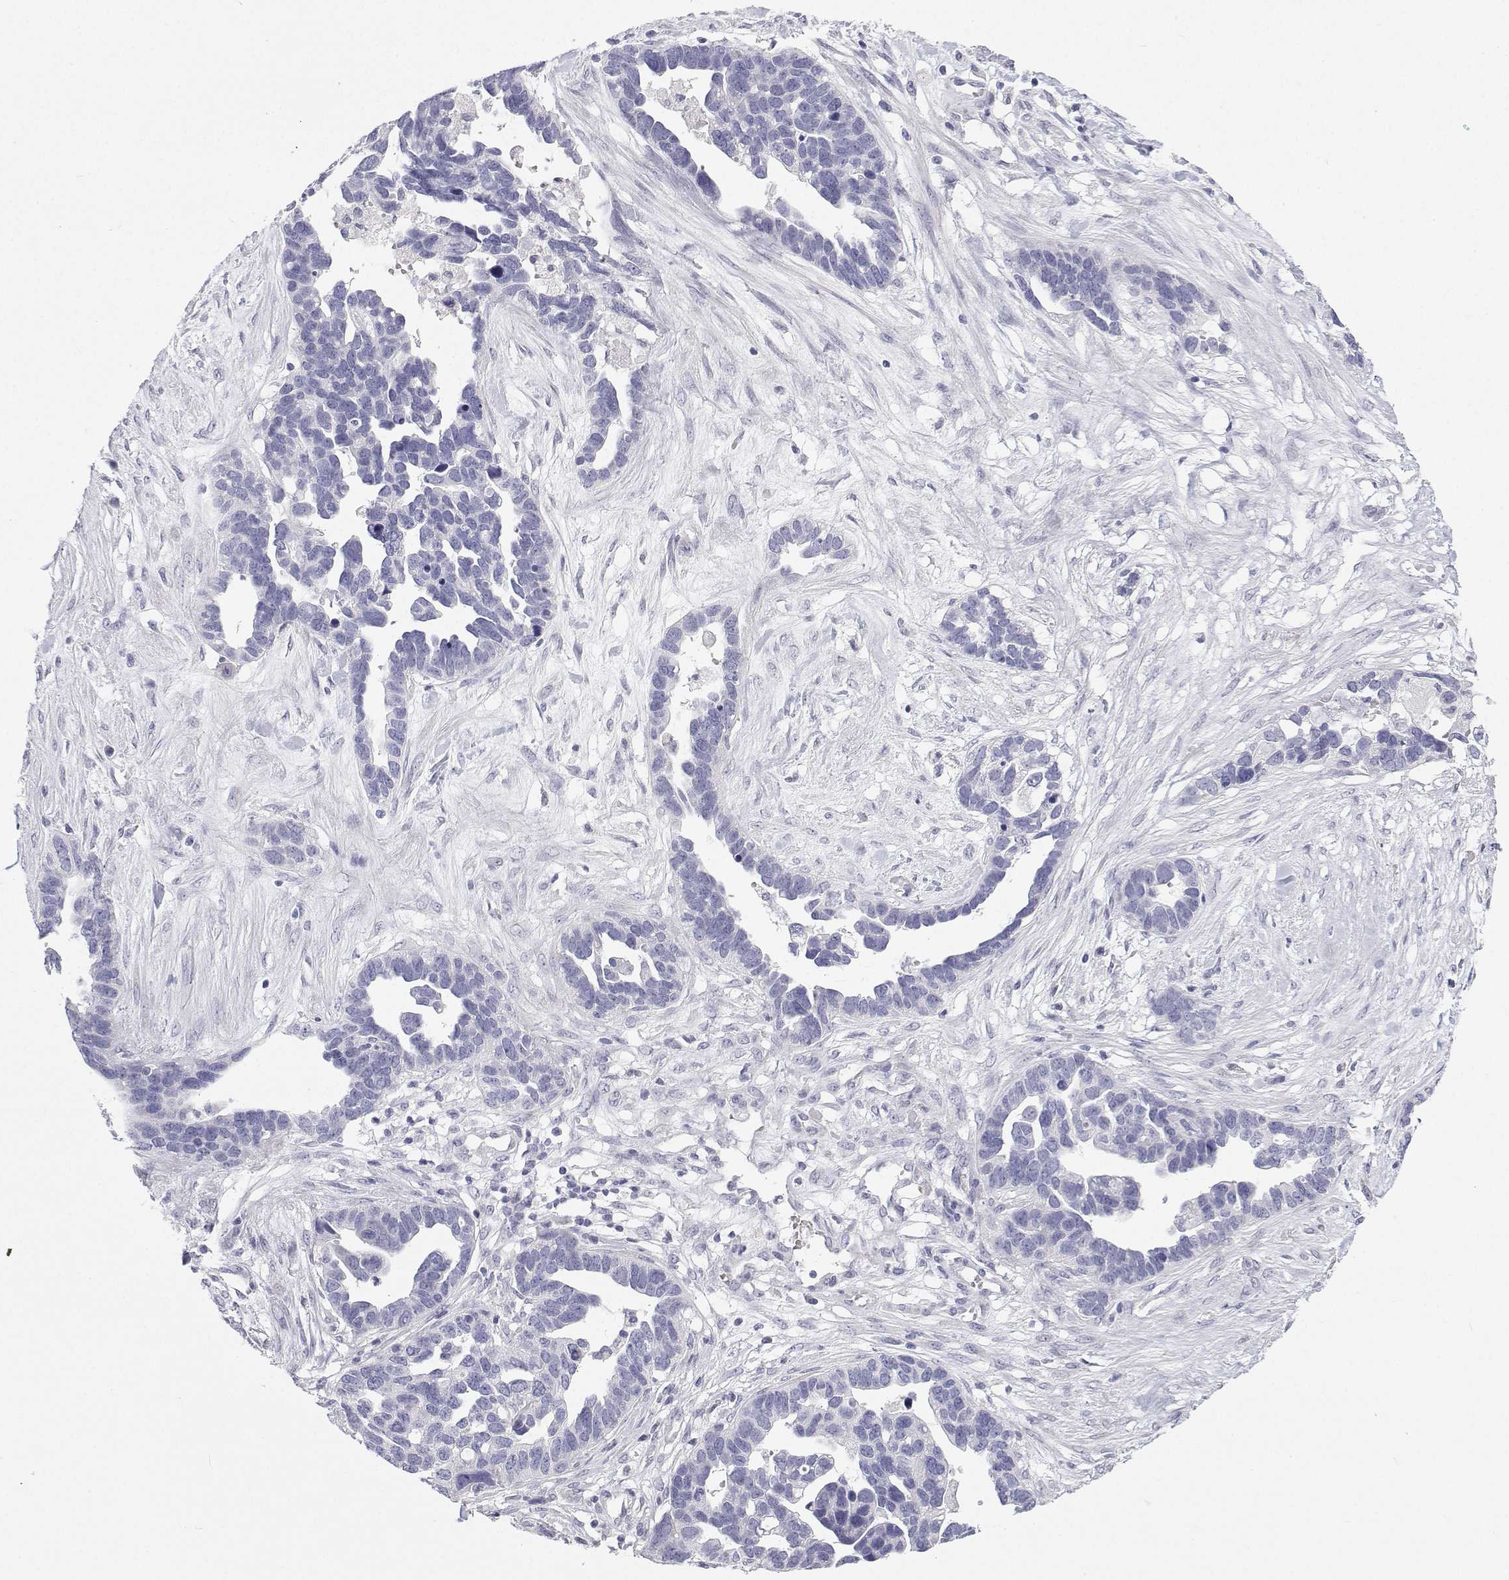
{"staining": {"intensity": "negative", "quantity": "none", "location": "none"}, "tissue": "ovarian cancer", "cell_type": "Tumor cells", "image_type": "cancer", "snomed": [{"axis": "morphology", "description": "Cystadenocarcinoma, serous, NOS"}, {"axis": "topography", "description": "Ovary"}], "caption": "Immunohistochemical staining of ovarian cancer (serous cystadenocarcinoma) demonstrates no significant expression in tumor cells.", "gene": "TTN", "patient": {"sex": "female", "age": 54}}